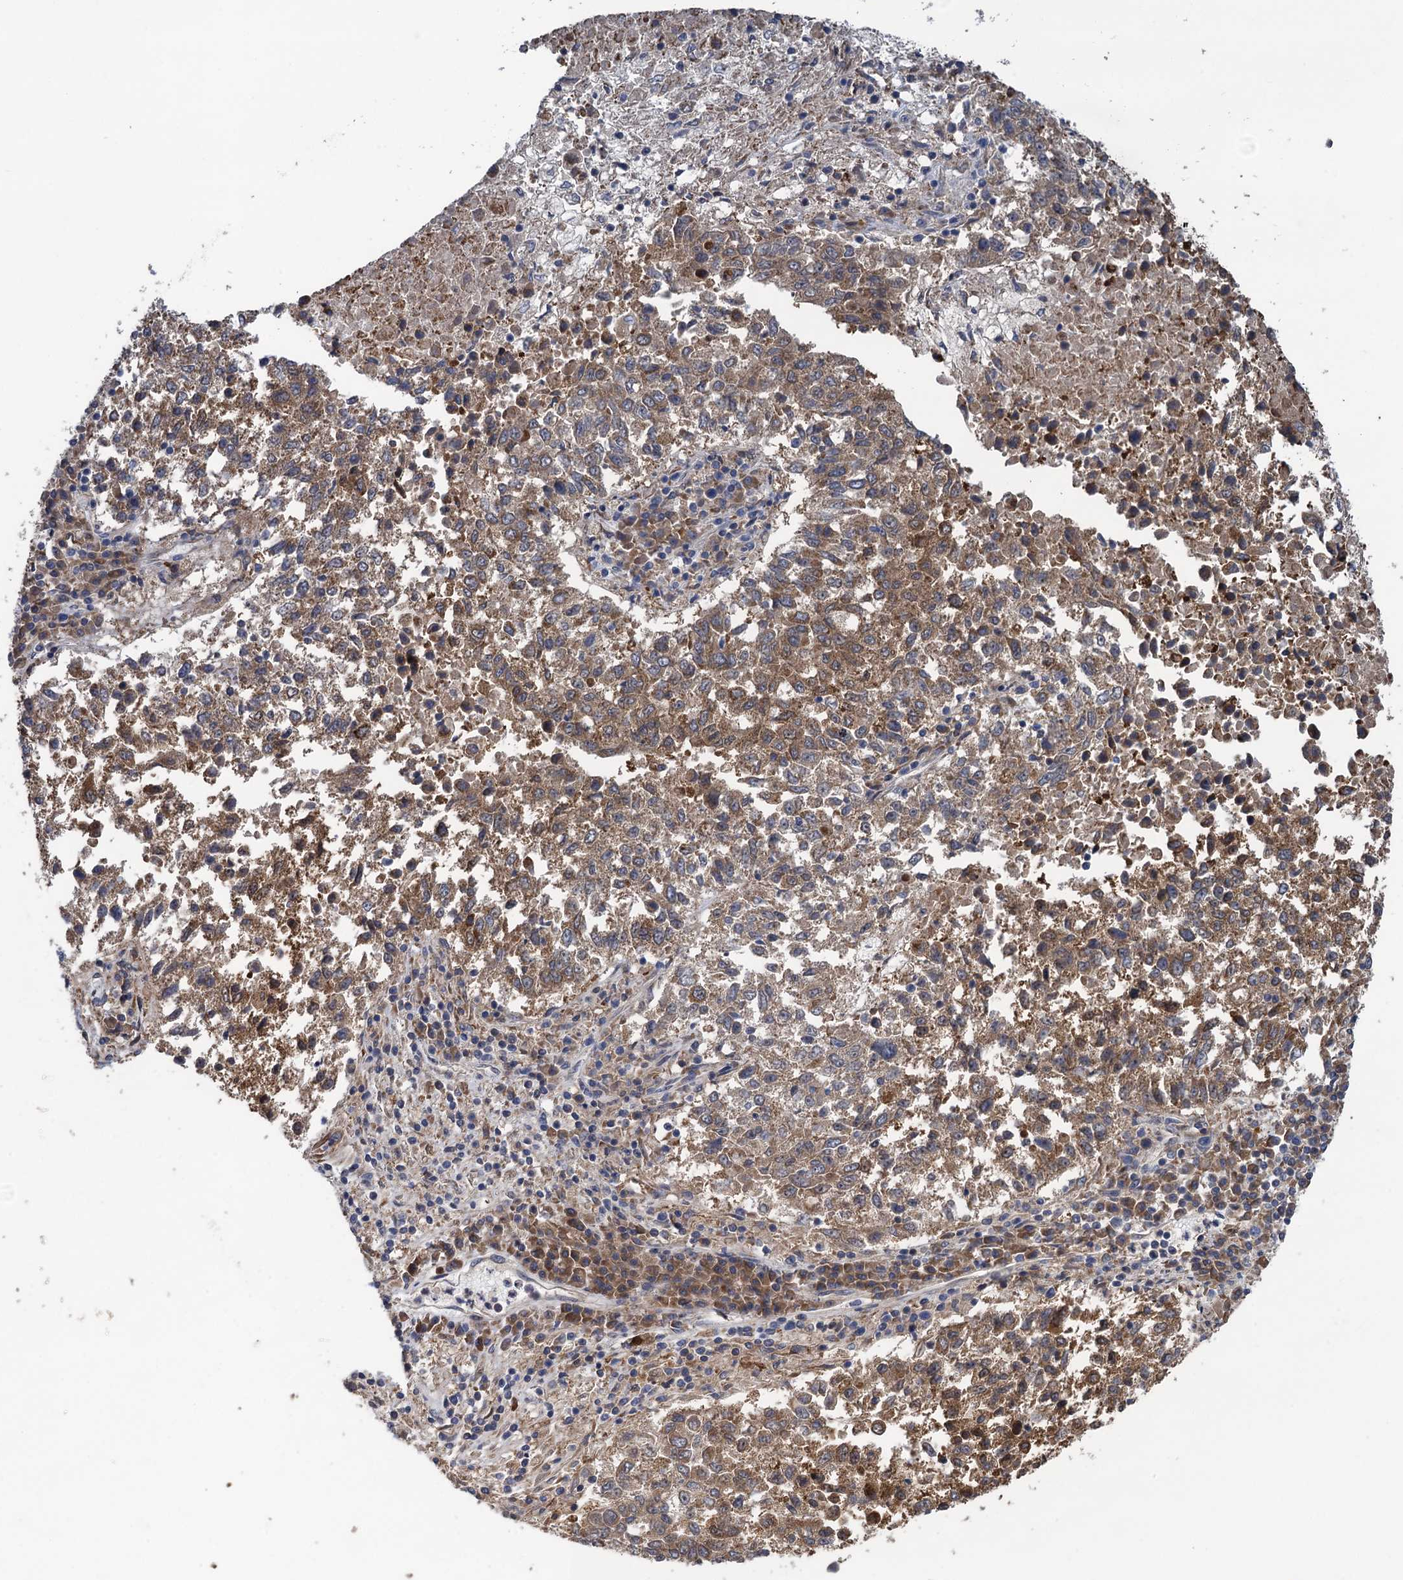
{"staining": {"intensity": "moderate", "quantity": ">75%", "location": "cytoplasmic/membranous"}, "tissue": "lung cancer", "cell_type": "Tumor cells", "image_type": "cancer", "snomed": [{"axis": "morphology", "description": "Squamous cell carcinoma, NOS"}, {"axis": "topography", "description": "Lung"}], "caption": "About >75% of tumor cells in human lung cancer (squamous cell carcinoma) show moderate cytoplasmic/membranous protein positivity as visualized by brown immunohistochemical staining.", "gene": "CNTN5", "patient": {"sex": "male", "age": 73}}